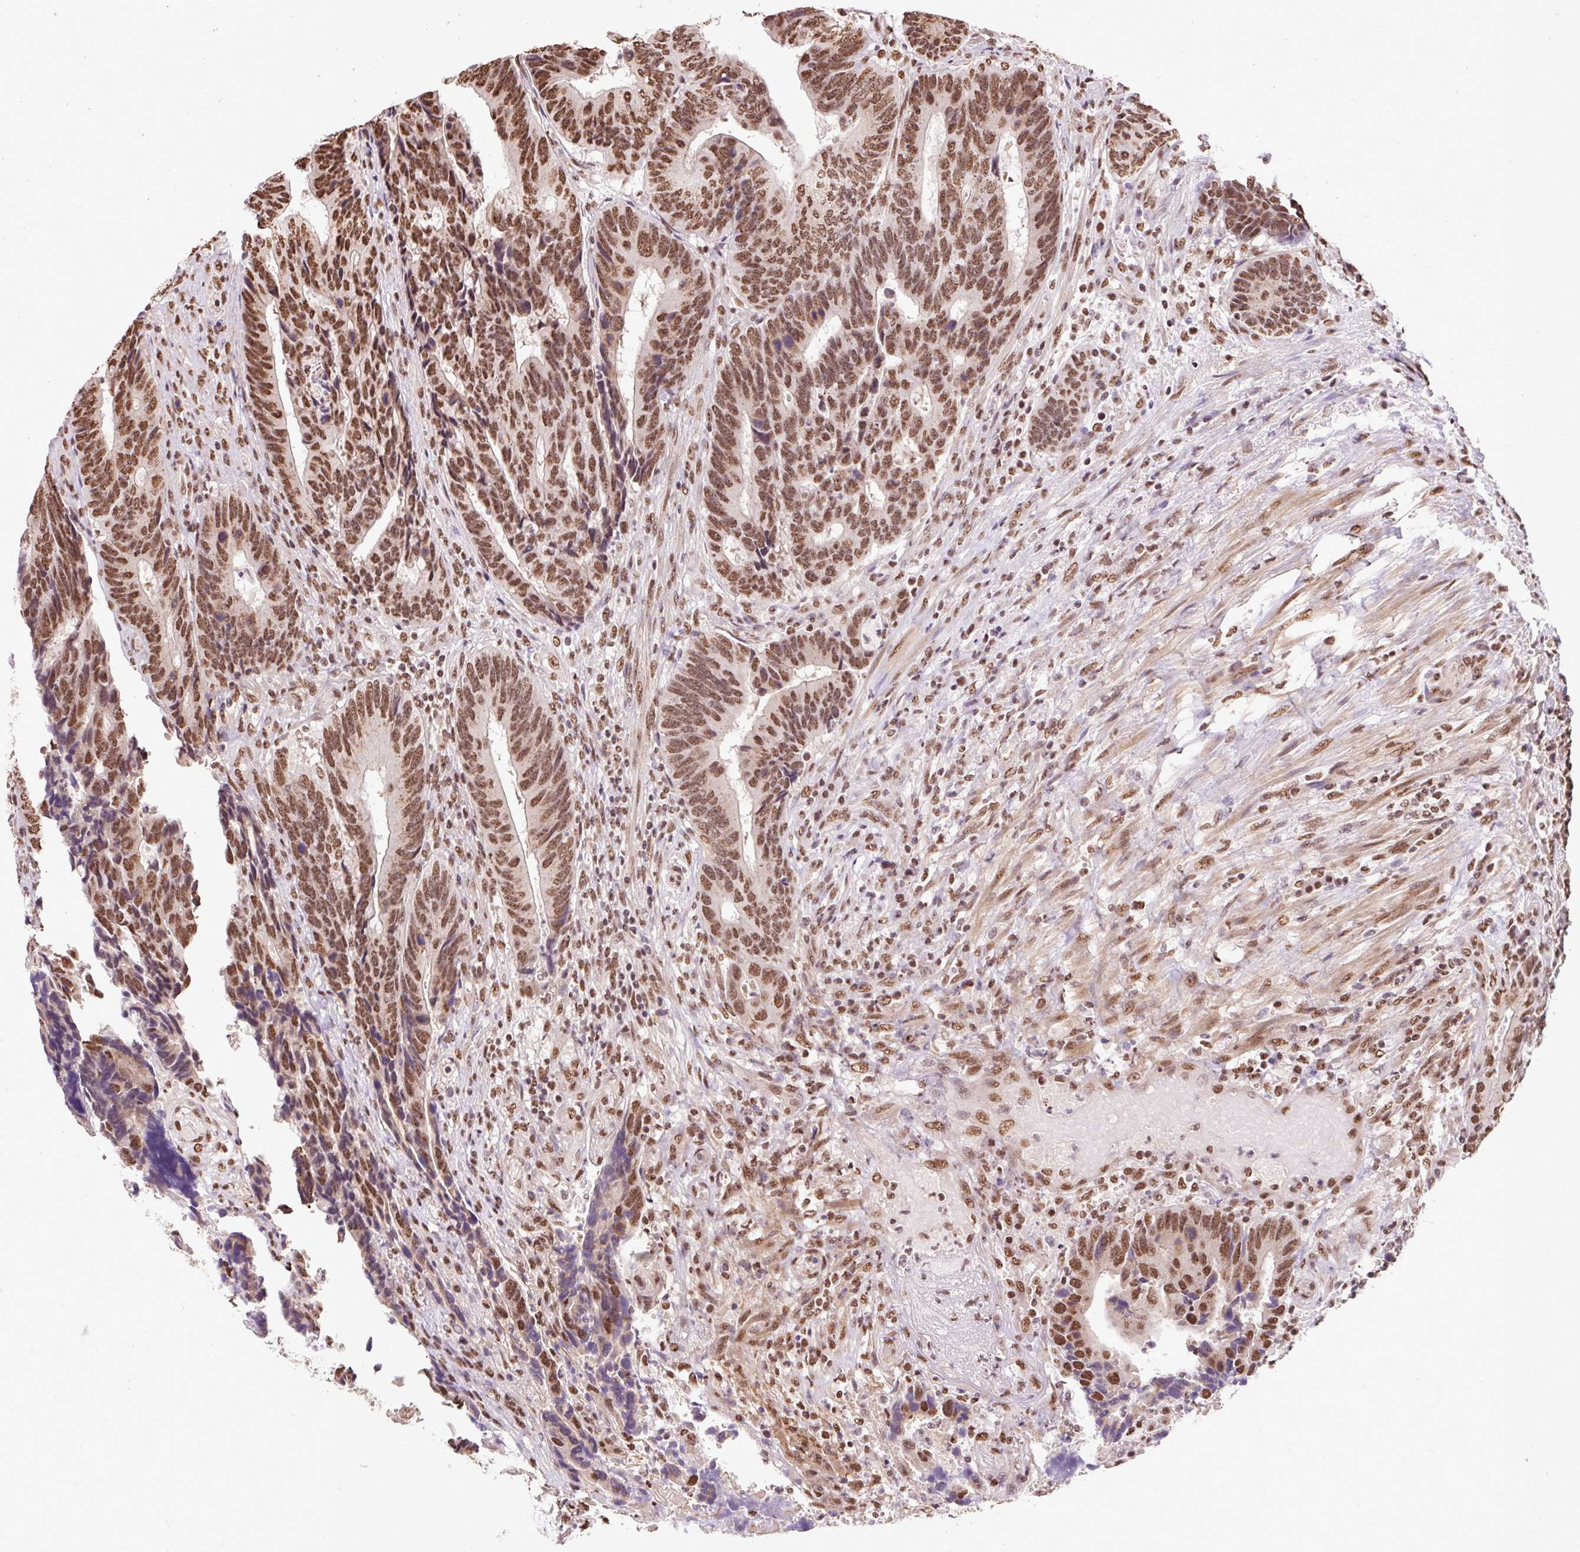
{"staining": {"intensity": "moderate", "quantity": ">75%", "location": "nuclear"}, "tissue": "colorectal cancer", "cell_type": "Tumor cells", "image_type": "cancer", "snomed": [{"axis": "morphology", "description": "Adenocarcinoma, NOS"}, {"axis": "topography", "description": "Colon"}], "caption": "The immunohistochemical stain shows moderate nuclear expression in tumor cells of colorectal cancer (adenocarcinoma) tissue.", "gene": "BICRA", "patient": {"sex": "male", "age": 87}}